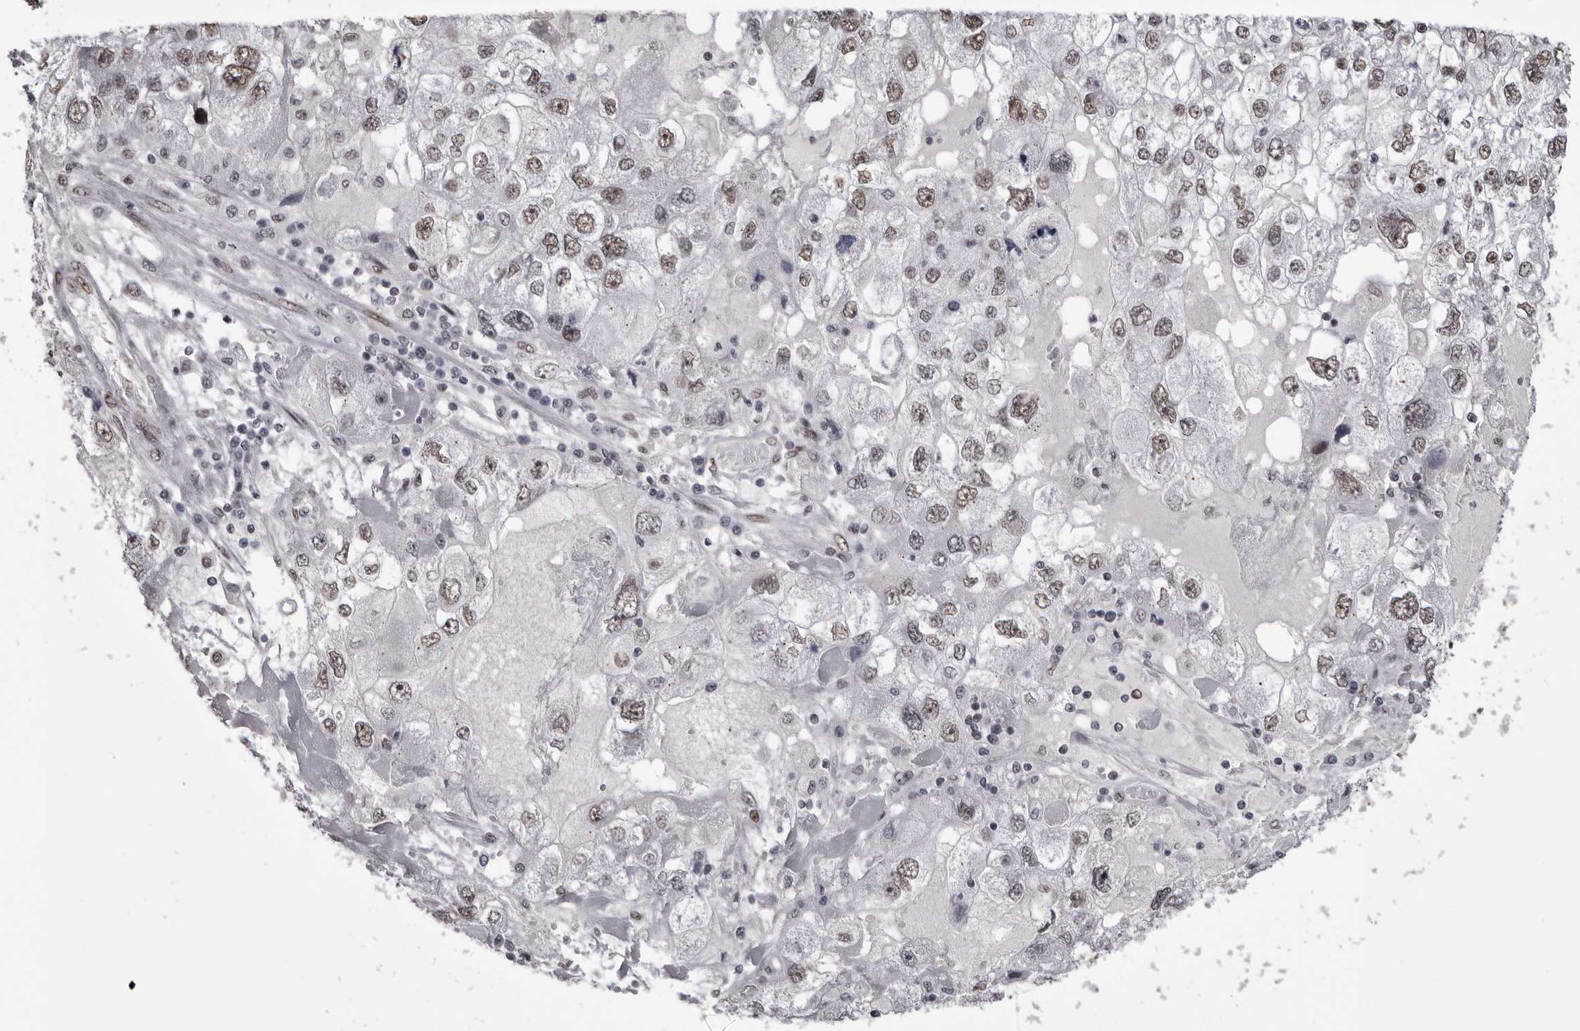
{"staining": {"intensity": "weak", "quantity": ">75%", "location": "nuclear"}, "tissue": "endometrial cancer", "cell_type": "Tumor cells", "image_type": "cancer", "snomed": [{"axis": "morphology", "description": "Adenocarcinoma, NOS"}, {"axis": "topography", "description": "Endometrium"}], "caption": "Weak nuclear staining is present in about >75% of tumor cells in endometrial adenocarcinoma.", "gene": "NUMA1", "patient": {"sex": "female", "age": 49}}